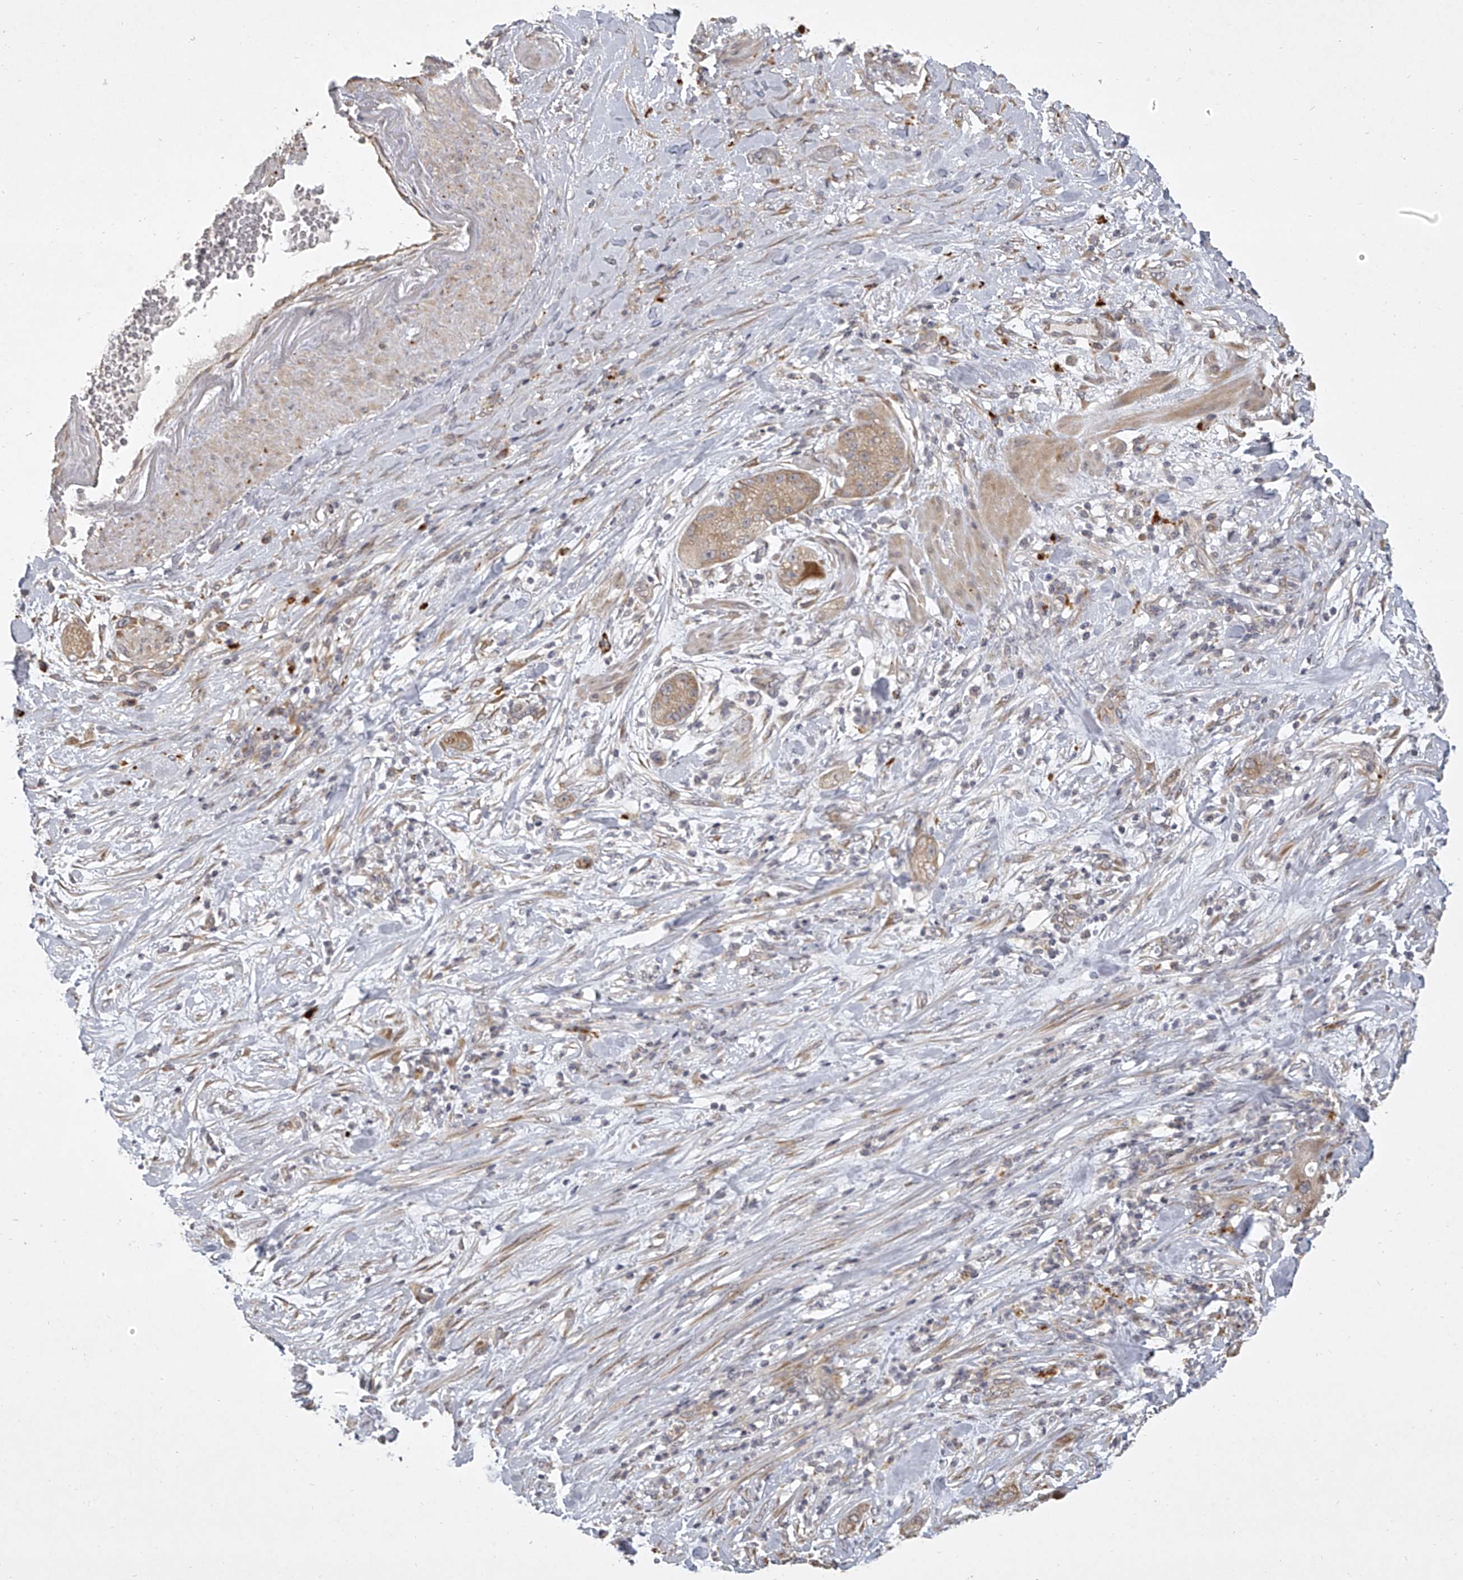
{"staining": {"intensity": "moderate", "quantity": ">75%", "location": "cytoplasmic/membranous"}, "tissue": "pancreatic cancer", "cell_type": "Tumor cells", "image_type": "cancer", "snomed": [{"axis": "morphology", "description": "Adenocarcinoma, NOS"}, {"axis": "topography", "description": "Pancreas"}], "caption": "Immunohistochemistry image of human adenocarcinoma (pancreatic) stained for a protein (brown), which displays medium levels of moderate cytoplasmic/membranous positivity in about >75% of tumor cells.", "gene": "DOCK9", "patient": {"sex": "female", "age": 78}}